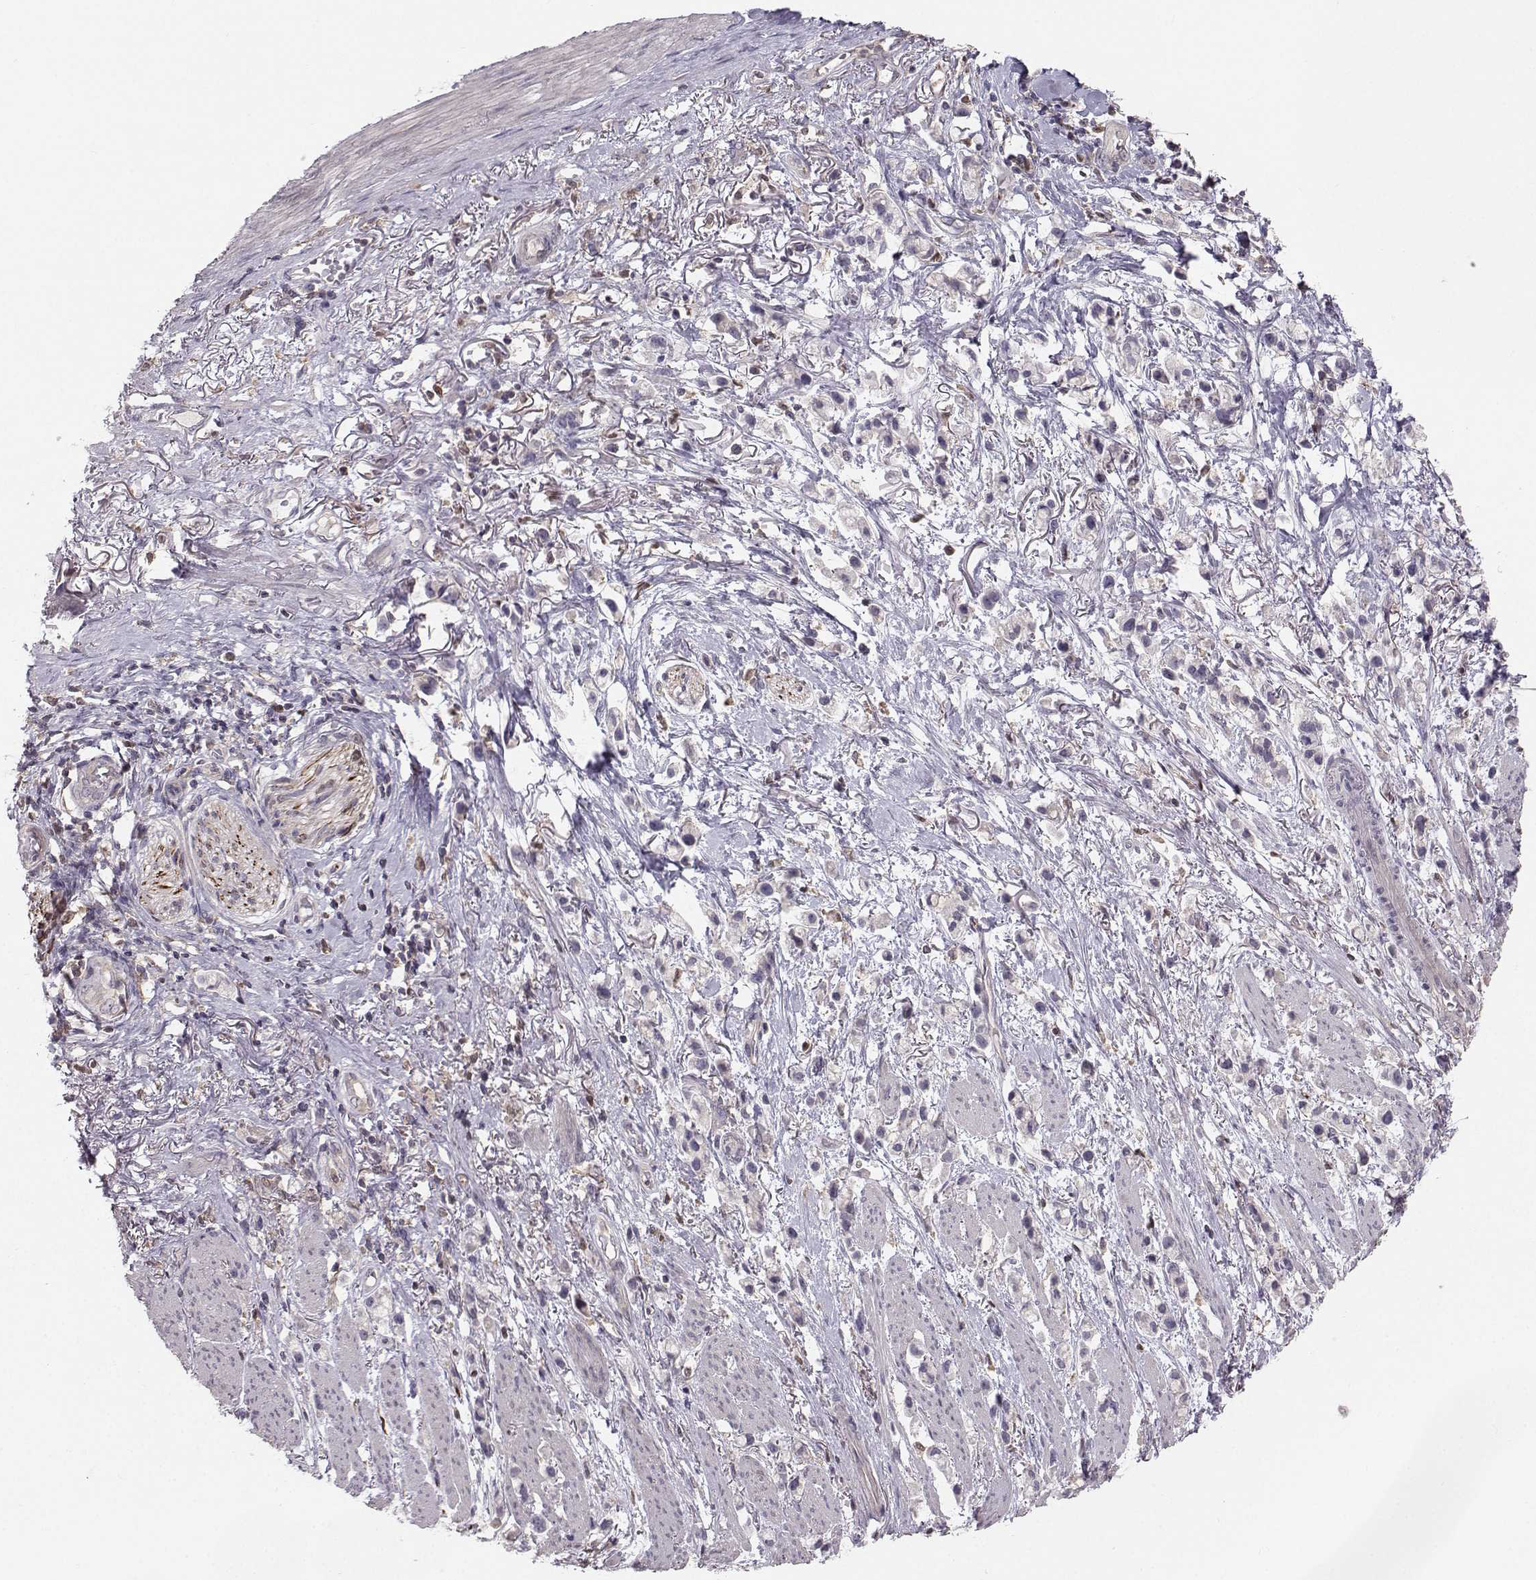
{"staining": {"intensity": "negative", "quantity": "none", "location": "none"}, "tissue": "stomach cancer", "cell_type": "Tumor cells", "image_type": "cancer", "snomed": [{"axis": "morphology", "description": "Adenocarcinoma, NOS"}, {"axis": "topography", "description": "Stomach"}], "caption": "This histopathology image is of stomach cancer stained with immunohistochemistry (IHC) to label a protein in brown with the nuclei are counter-stained blue. There is no positivity in tumor cells. (DAB immunohistochemistry (IHC) visualized using brightfield microscopy, high magnification).", "gene": "ASB16", "patient": {"sex": "female", "age": 81}}